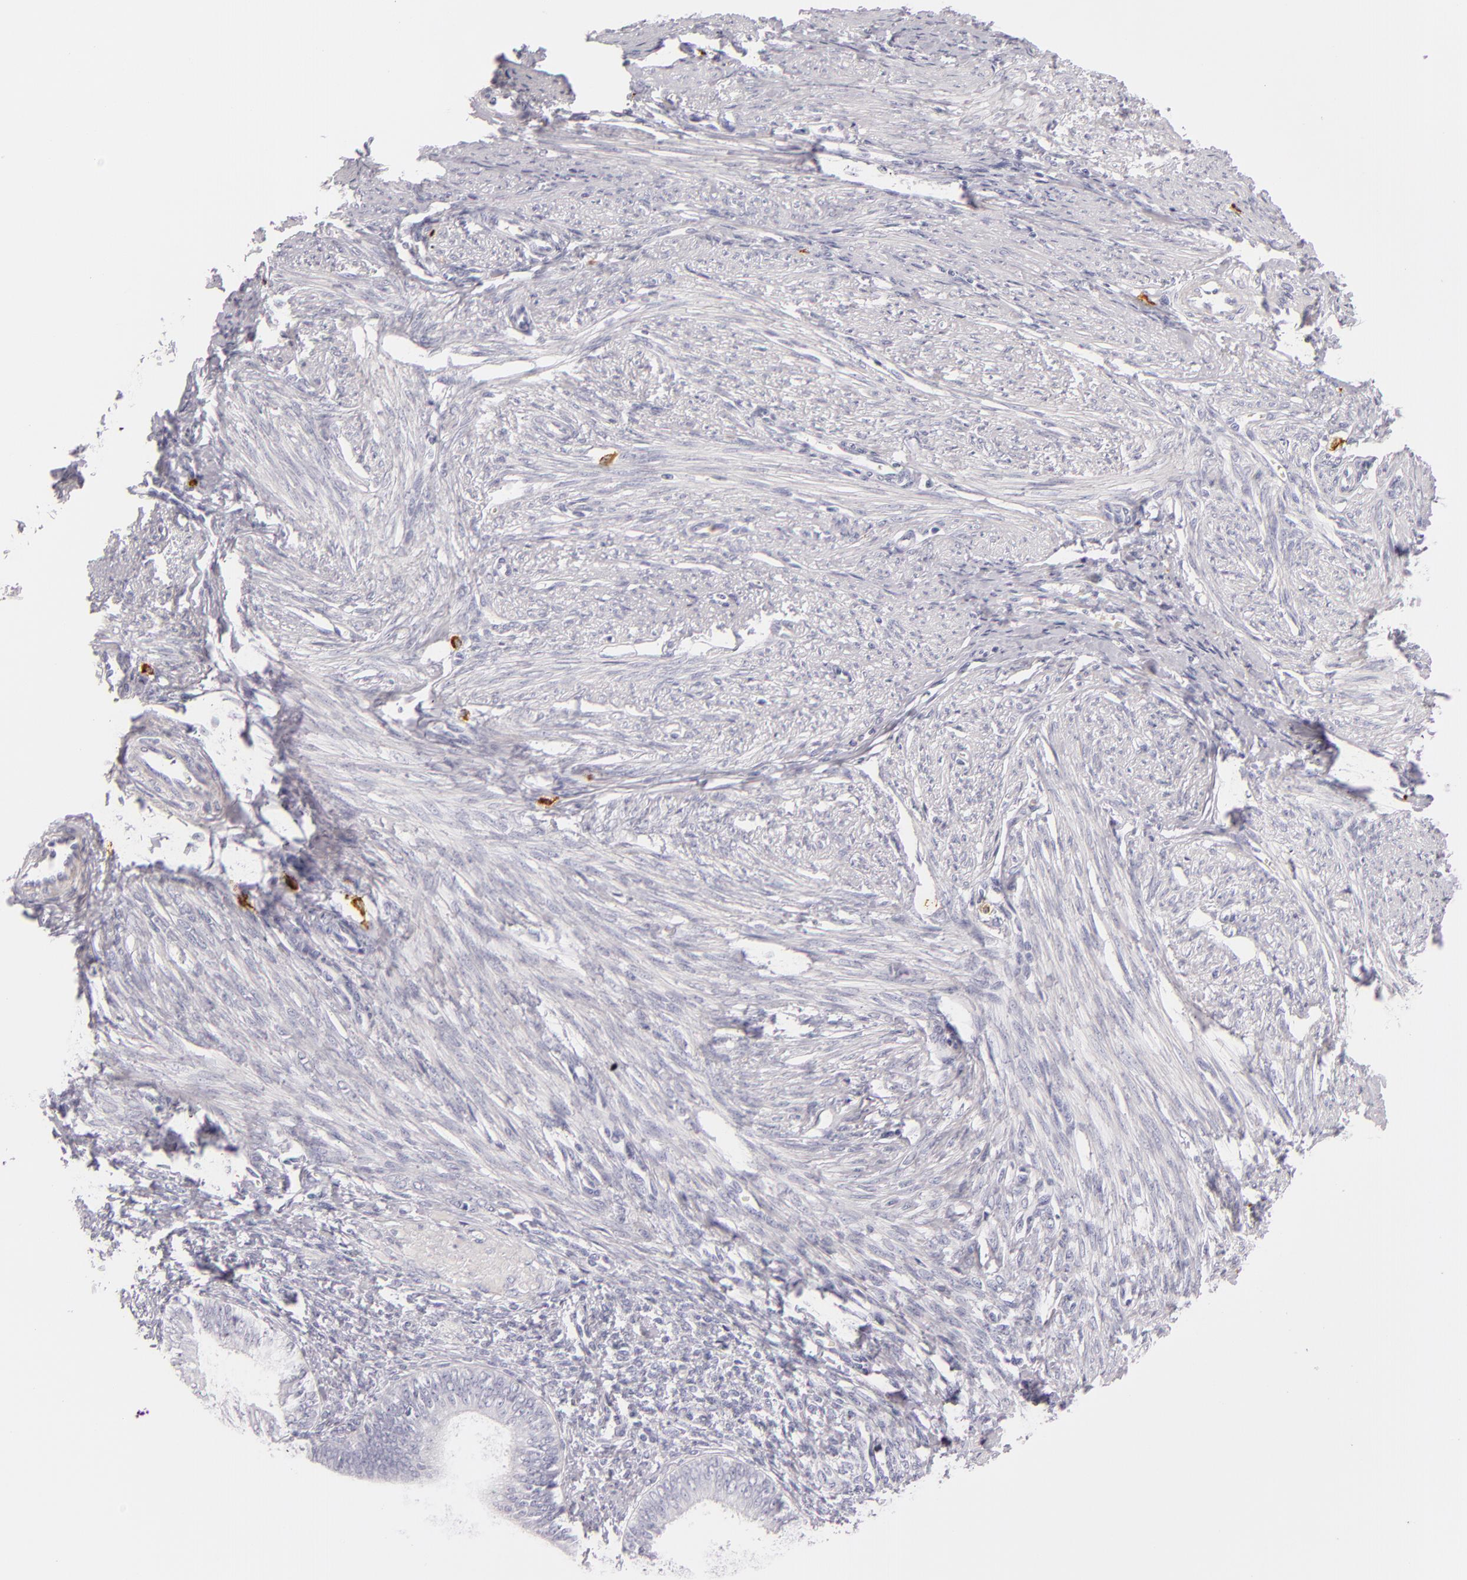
{"staining": {"intensity": "negative", "quantity": "none", "location": "none"}, "tissue": "endometrial cancer", "cell_type": "Tumor cells", "image_type": "cancer", "snomed": [{"axis": "morphology", "description": "Adenocarcinoma, NOS"}, {"axis": "topography", "description": "Endometrium"}], "caption": "A high-resolution image shows immunohistochemistry staining of adenocarcinoma (endometrial), which displays no significant expression in tumor cells. (DAB immunohistochemistry (IHC) with hematoxylin counter stain).", "gene": "TPSD1", "patient": {"sex": "female", "age": 63}}